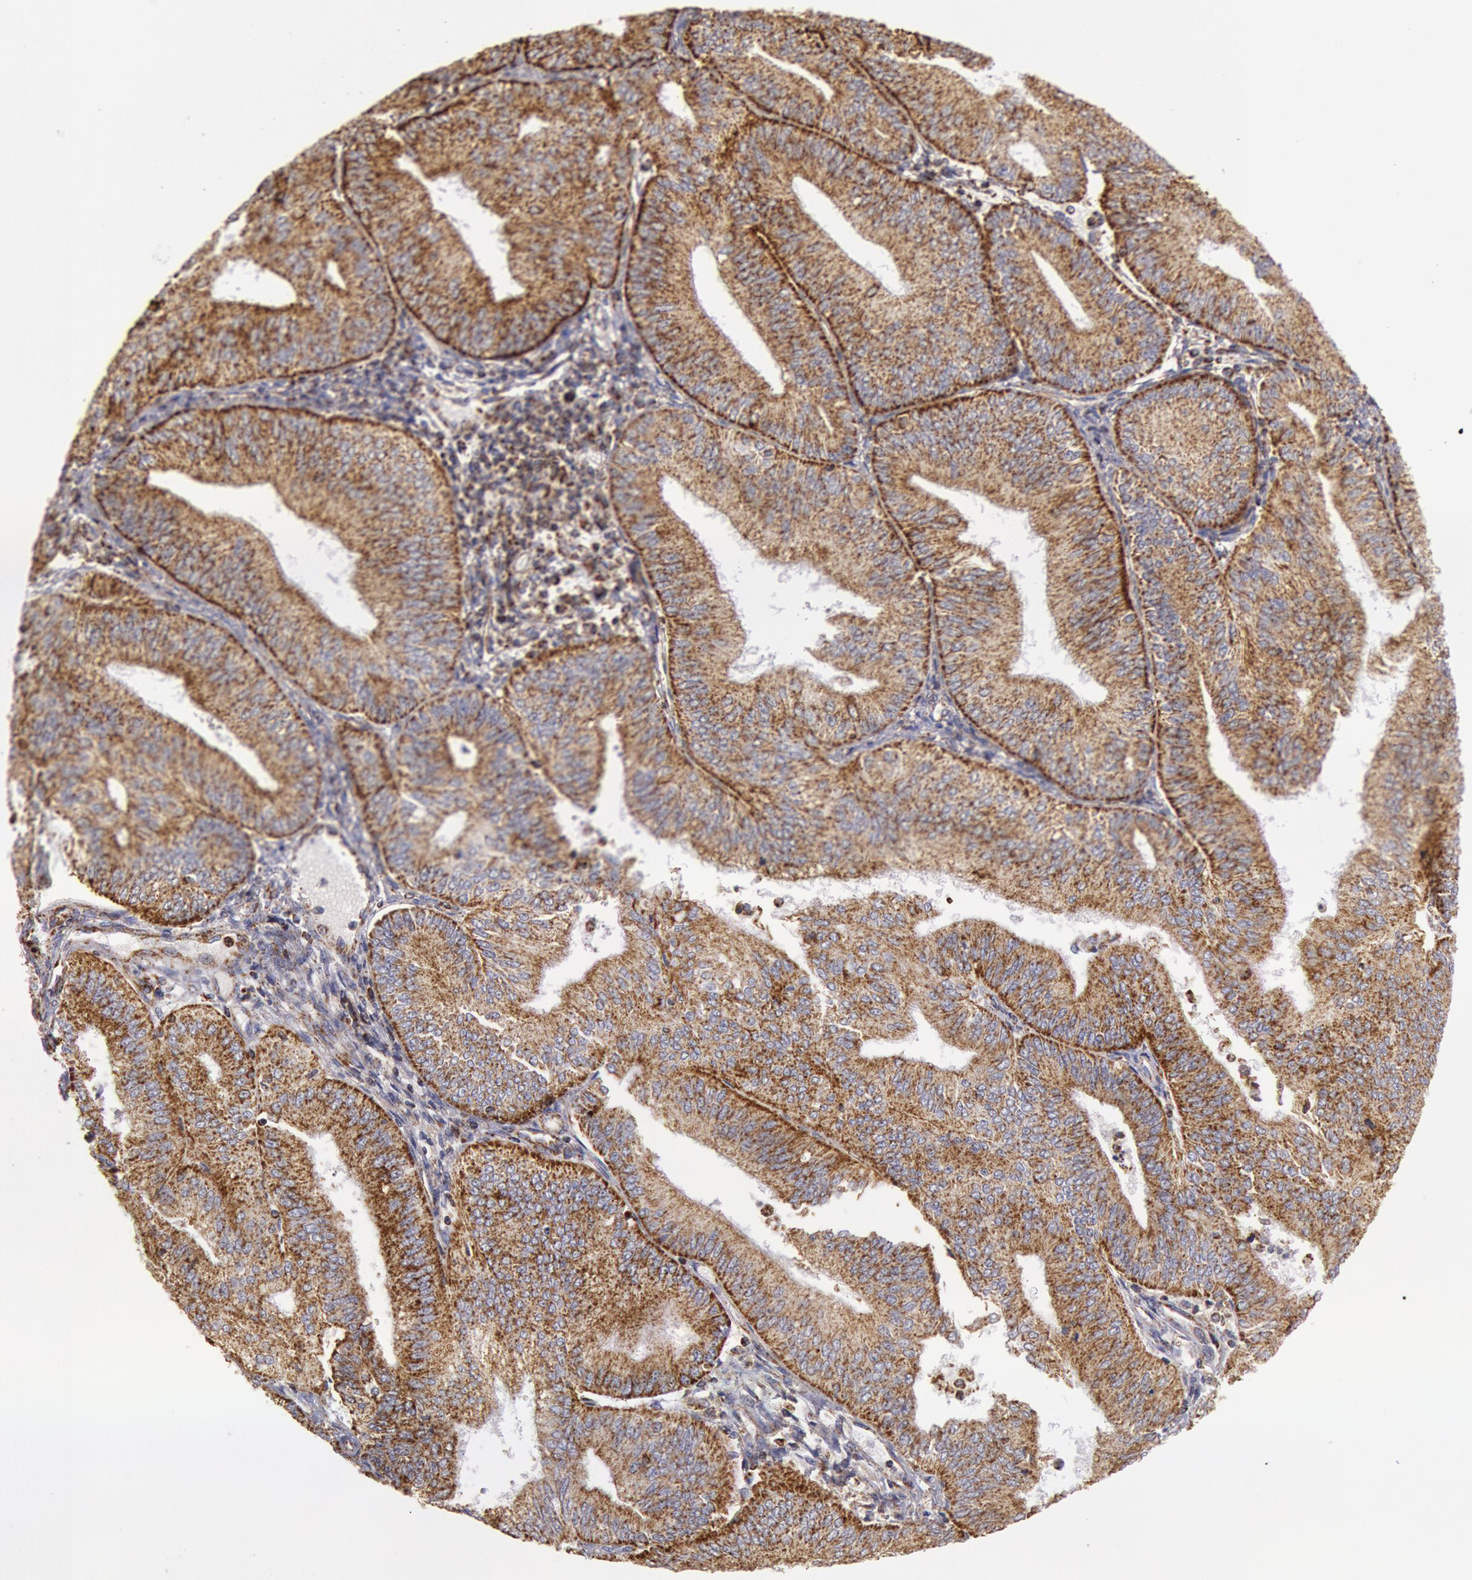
{"staining": {"intensity": "strong", "quantity": ">75%", "location": "cytoplasmic/membranous"}, "tissue": "endometrial cancer", "cell_type": "Tumor cells", "image_type": "cancer", "snomed": [{"axis": "morphology", "description": "Adenocarcinoma, NOS"}, {"axis": "topography", "description": "Endometrium"}], "caption": "Strong cytoplasmic/membranous protein staining is appreciated in approximately >75% of tumor cells in endometrial cancer (adenocarcinoma).", "gene": "CYC1", "patient": {"sex": "female", "age": 55}}